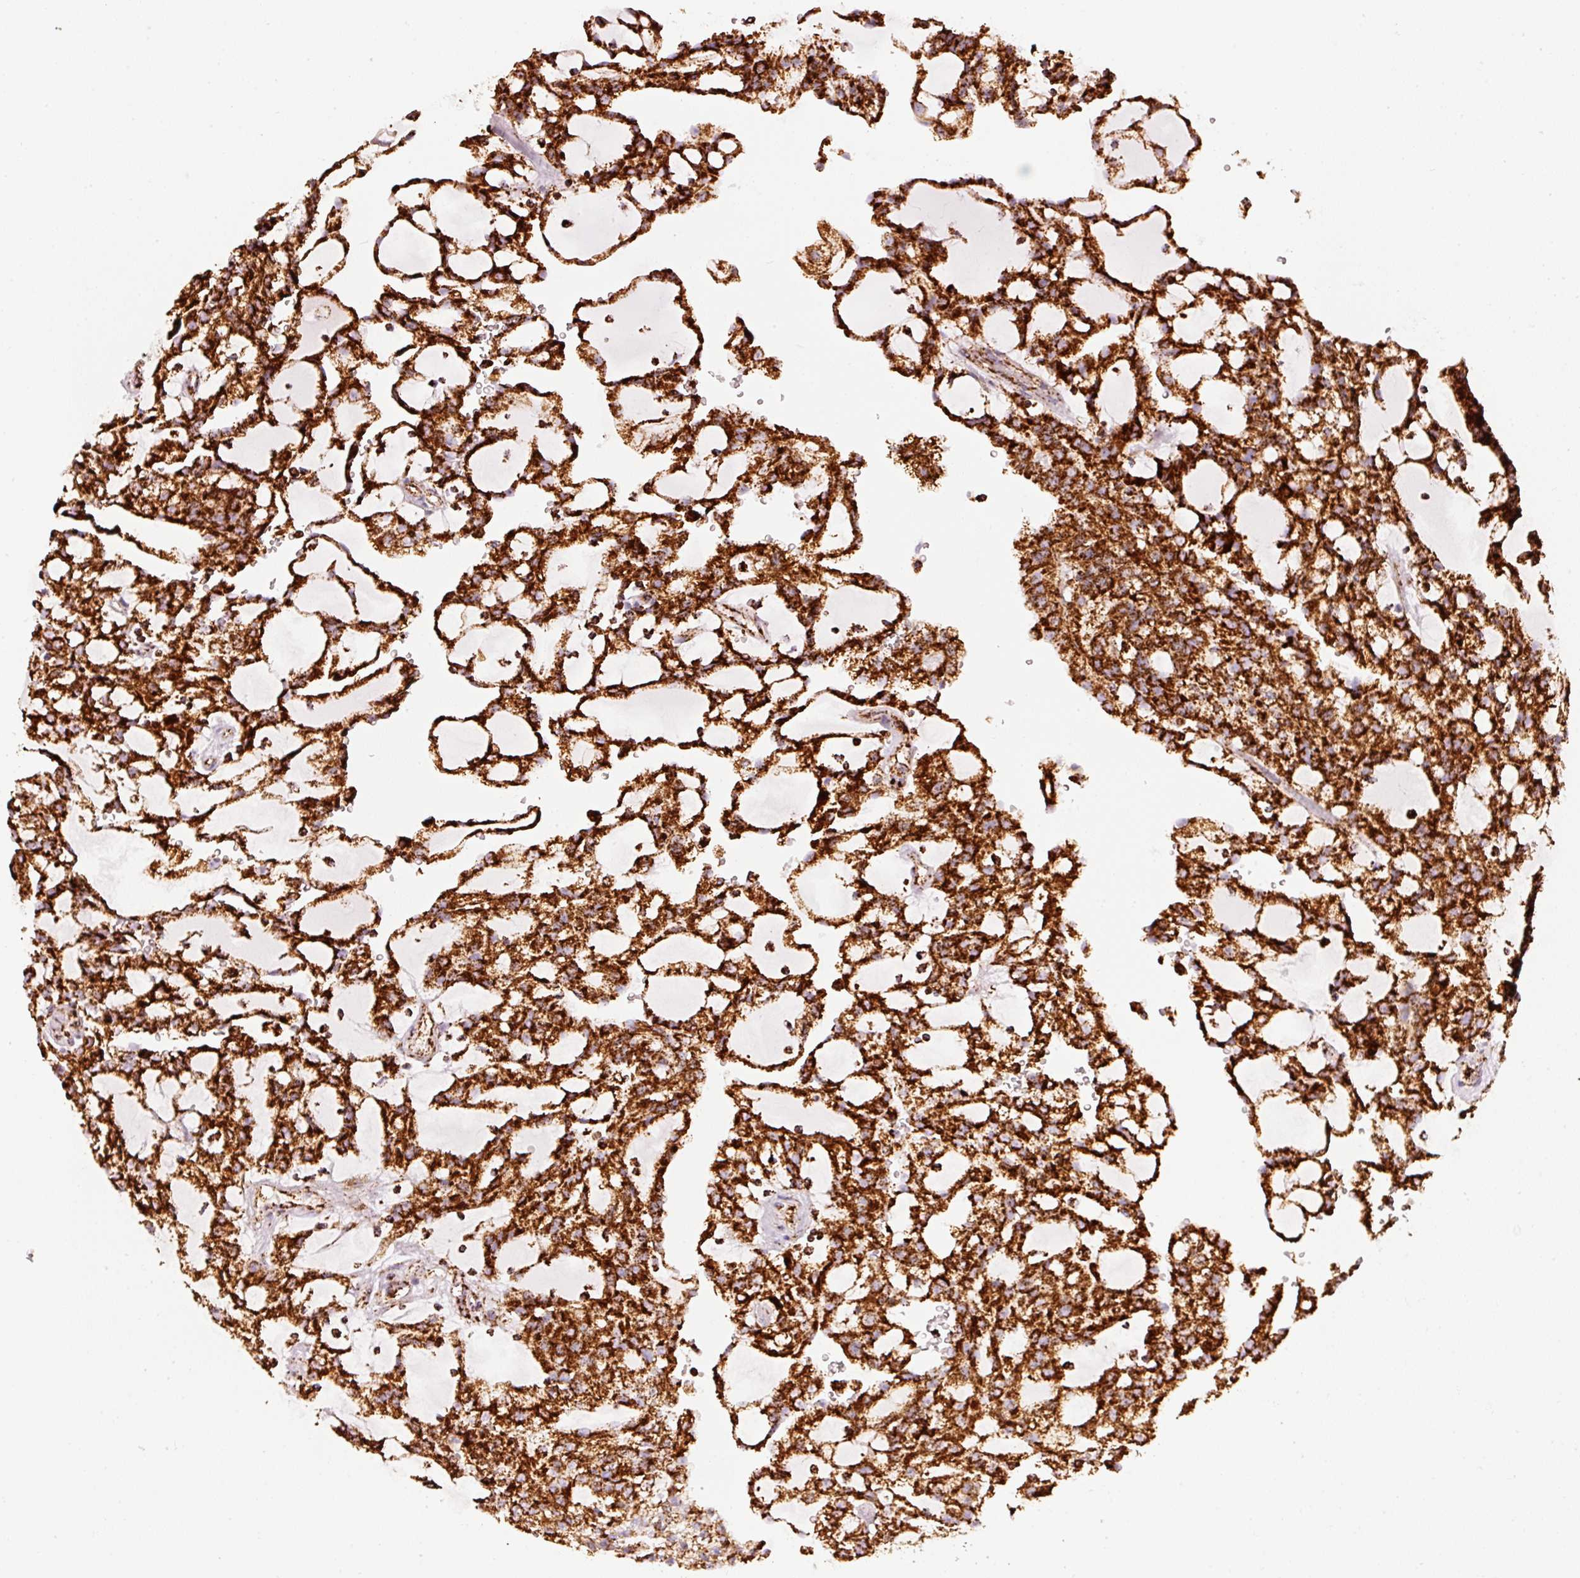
{"staining": {"intensity": "strong", "quantity": ">75%", "location": "cytoplasmic/membranous"}, "tissue": "renal cancer", "cell_type": "Tumor cells", "image_type": "cancer", "snomed": [{"axis": "morphology", "description": "Adenocarcinoma, NOS"}, {"axis": "topography", "description": "Kidney"}], "caption": "Tumor cells display strong cytoplasmic/membranous staining in approximately >75% of cells in adenocarcinoma (renal).", "gene": "MT-CO2", "patient": {"sex": "male", "age": 63}}